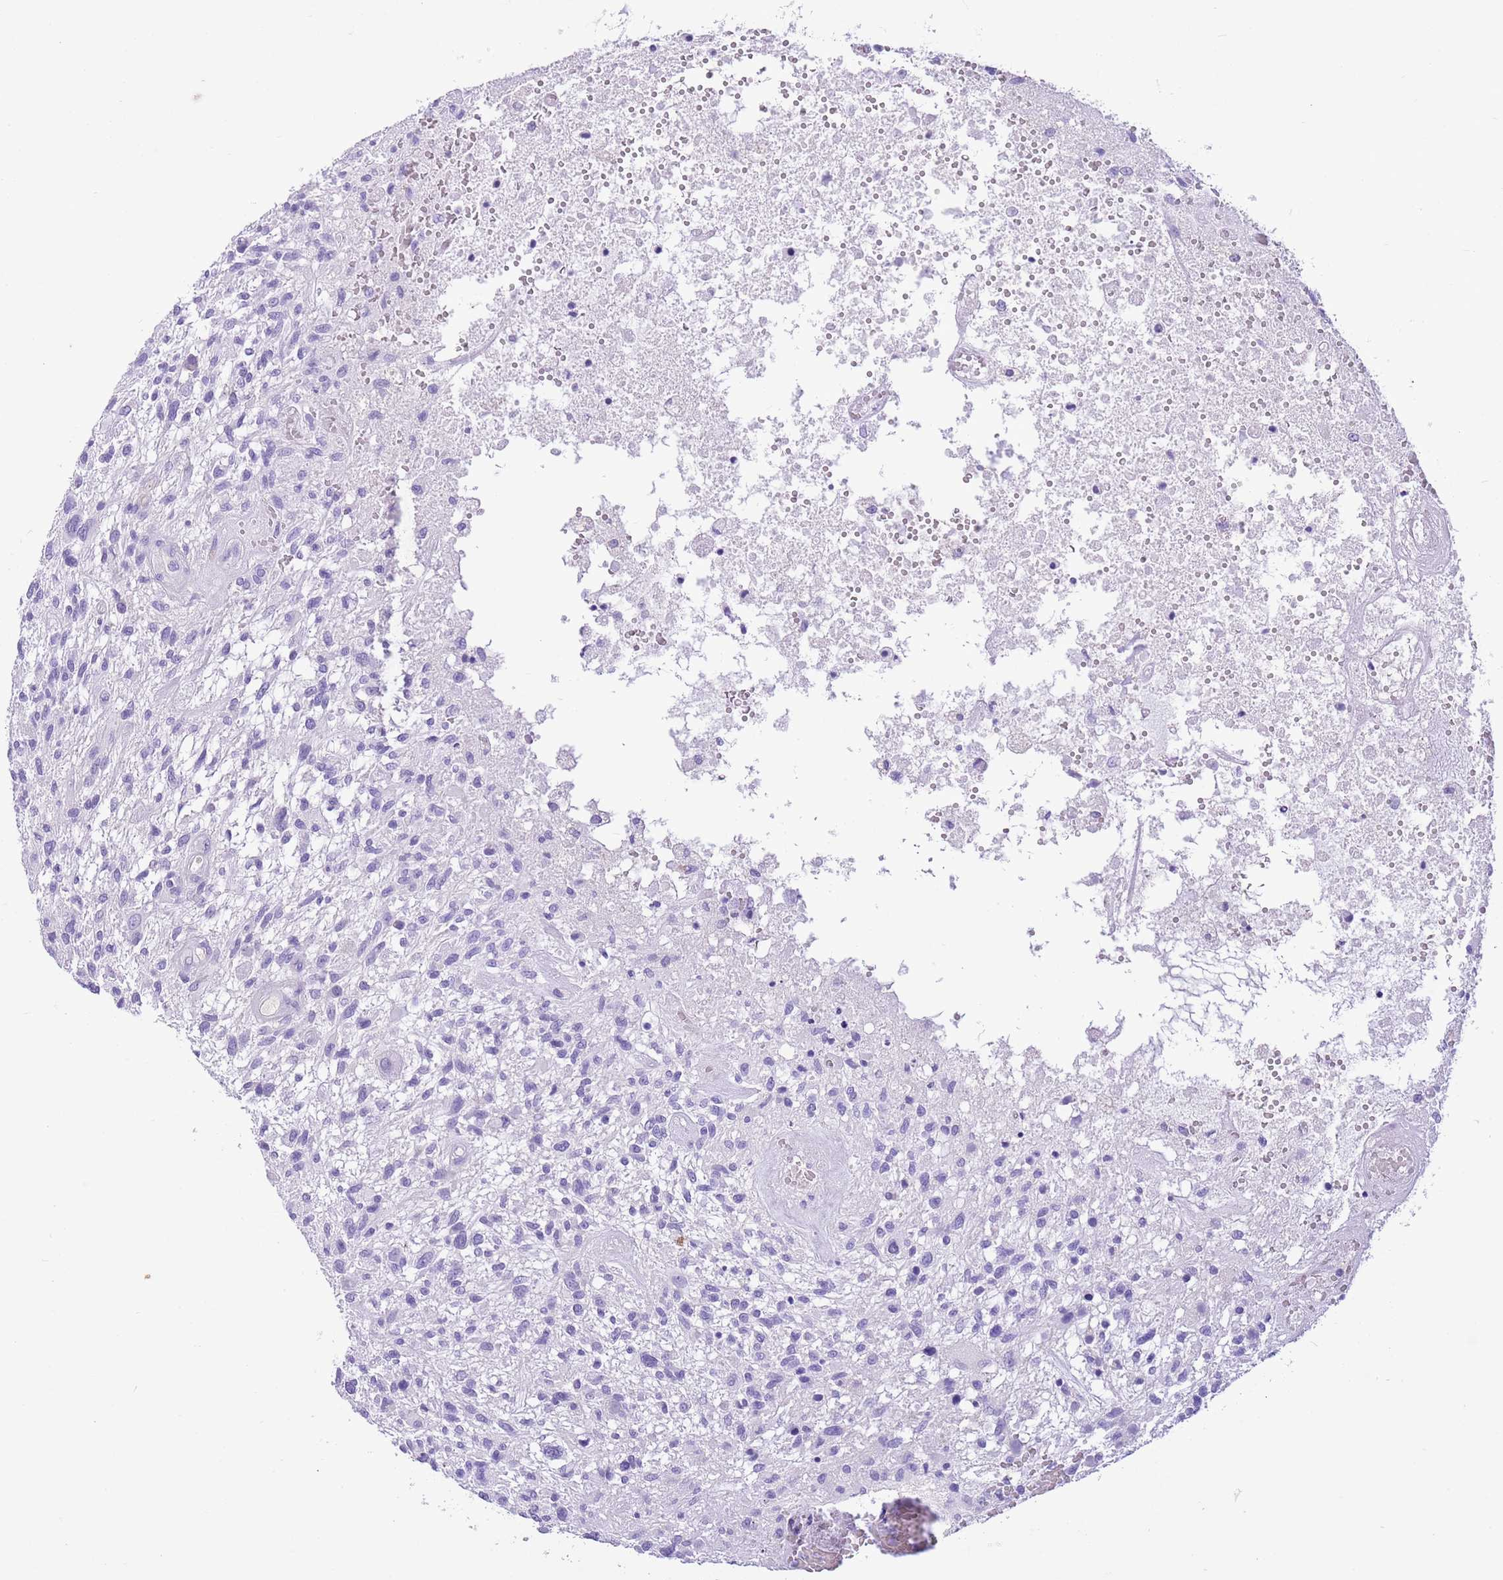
{"staining": {"intensity": "negative", "quantity": "none", "location": "none"}, "tissue": "glioma", "cell_type": "Tumor cells", "image_type": "cancer", "snomed": [{"axis": "morphology", "description": "Glioma, malignant, High grade"}, {"axis": "topography", "description": "Brain"}], "caption": "Immunohistochemistry (IHC) photomicrograph of human glioma stained for a protein (brown), which reveals no staining in tumor cells.", "gene": "TBC1D10B", "patient": {"sex": "male", "age": 47}}